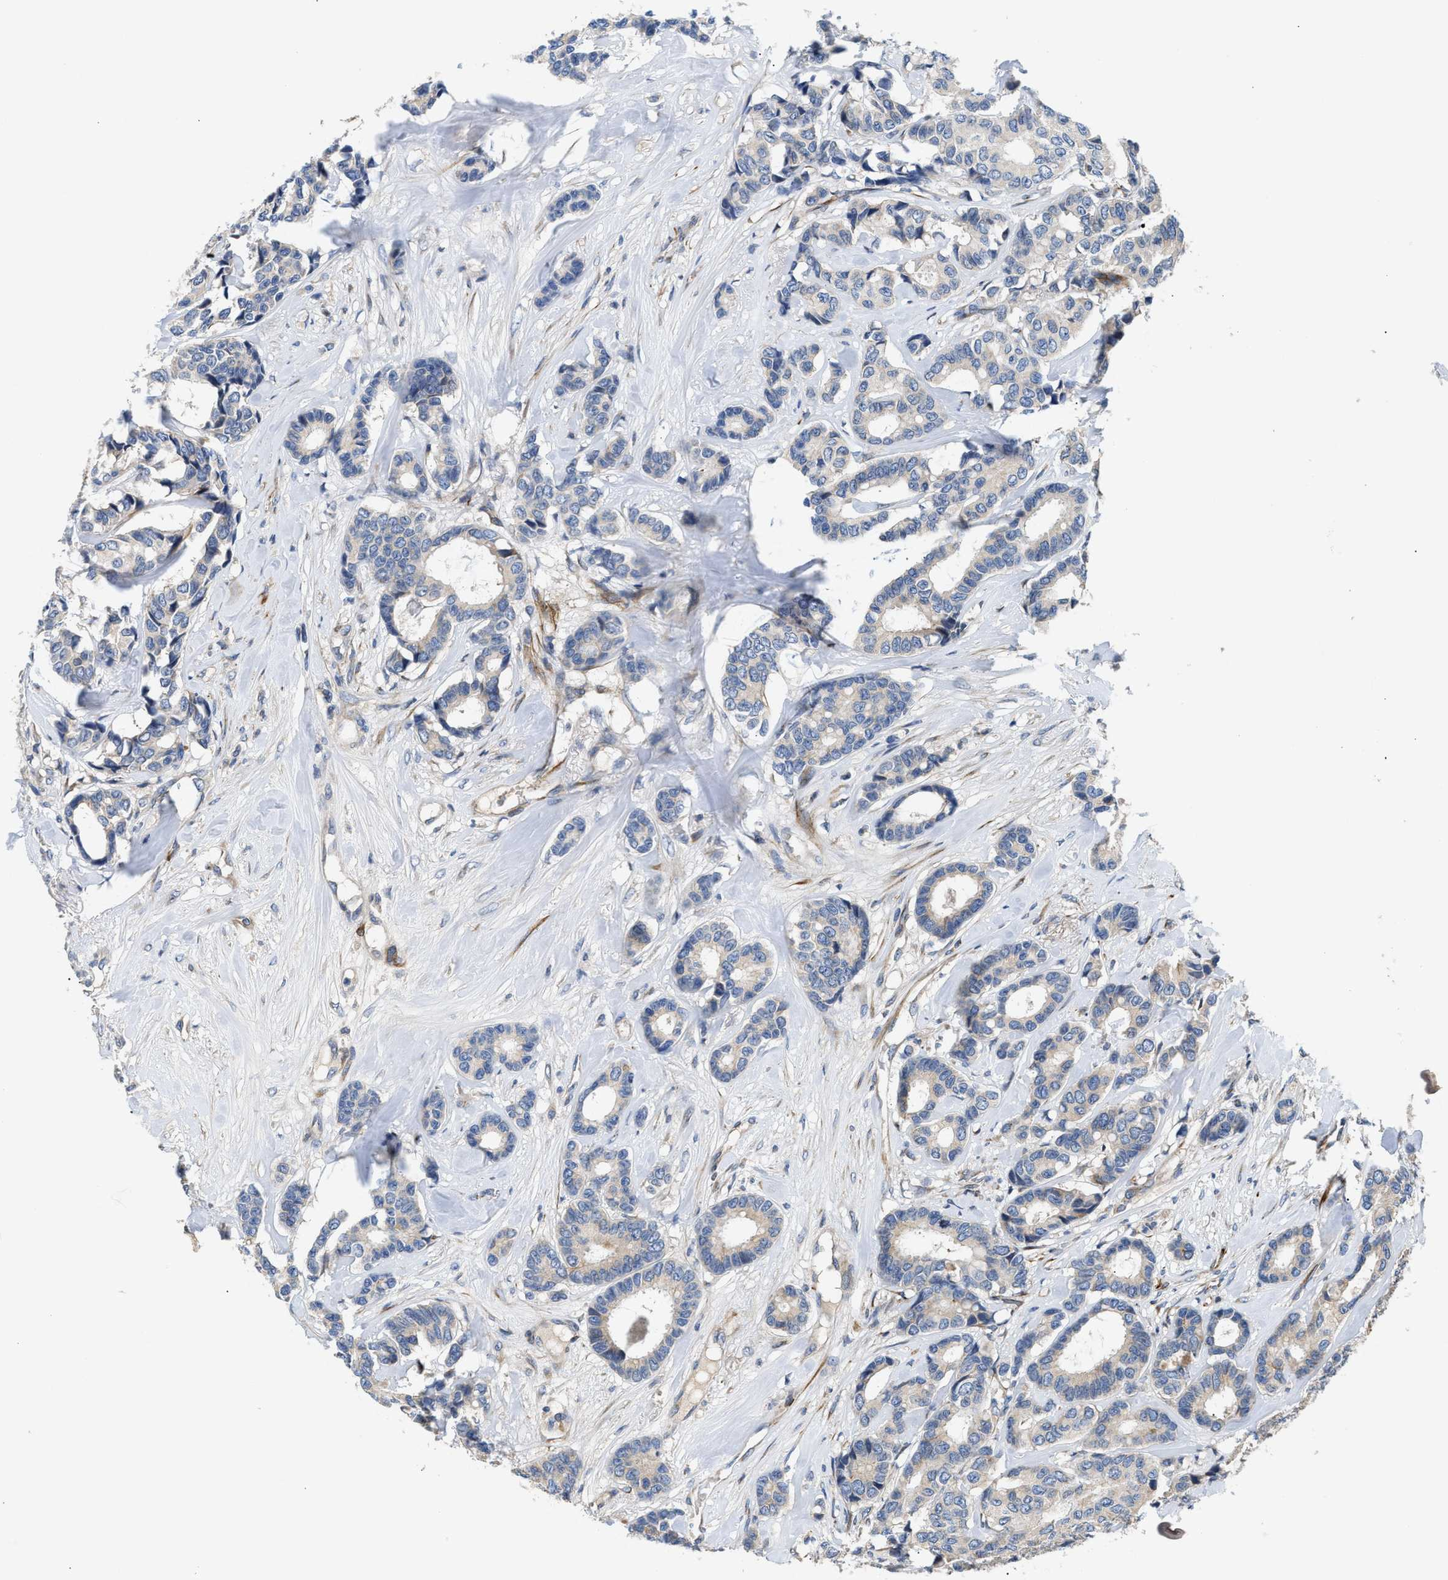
{"staining": {"intensity": "weak", "quantity": "<25%", "location": "cytoplasmic/membranous"}, "tissue": "breast cancer", "cell_type": "Tumor cells", "image_type": "cancer", "snomed": [{"axis": "morphology", "description": "Duct carcinoma"}, {"axis": "topography", "description": "Breast"}], "caption": "The immunohistochemistry photomicrograph has no significant staining in tumor cells of breast intraductal carcinoma tissue.", "gene": "IL17RC", "patient": {"sex": "female", "age": 87}}